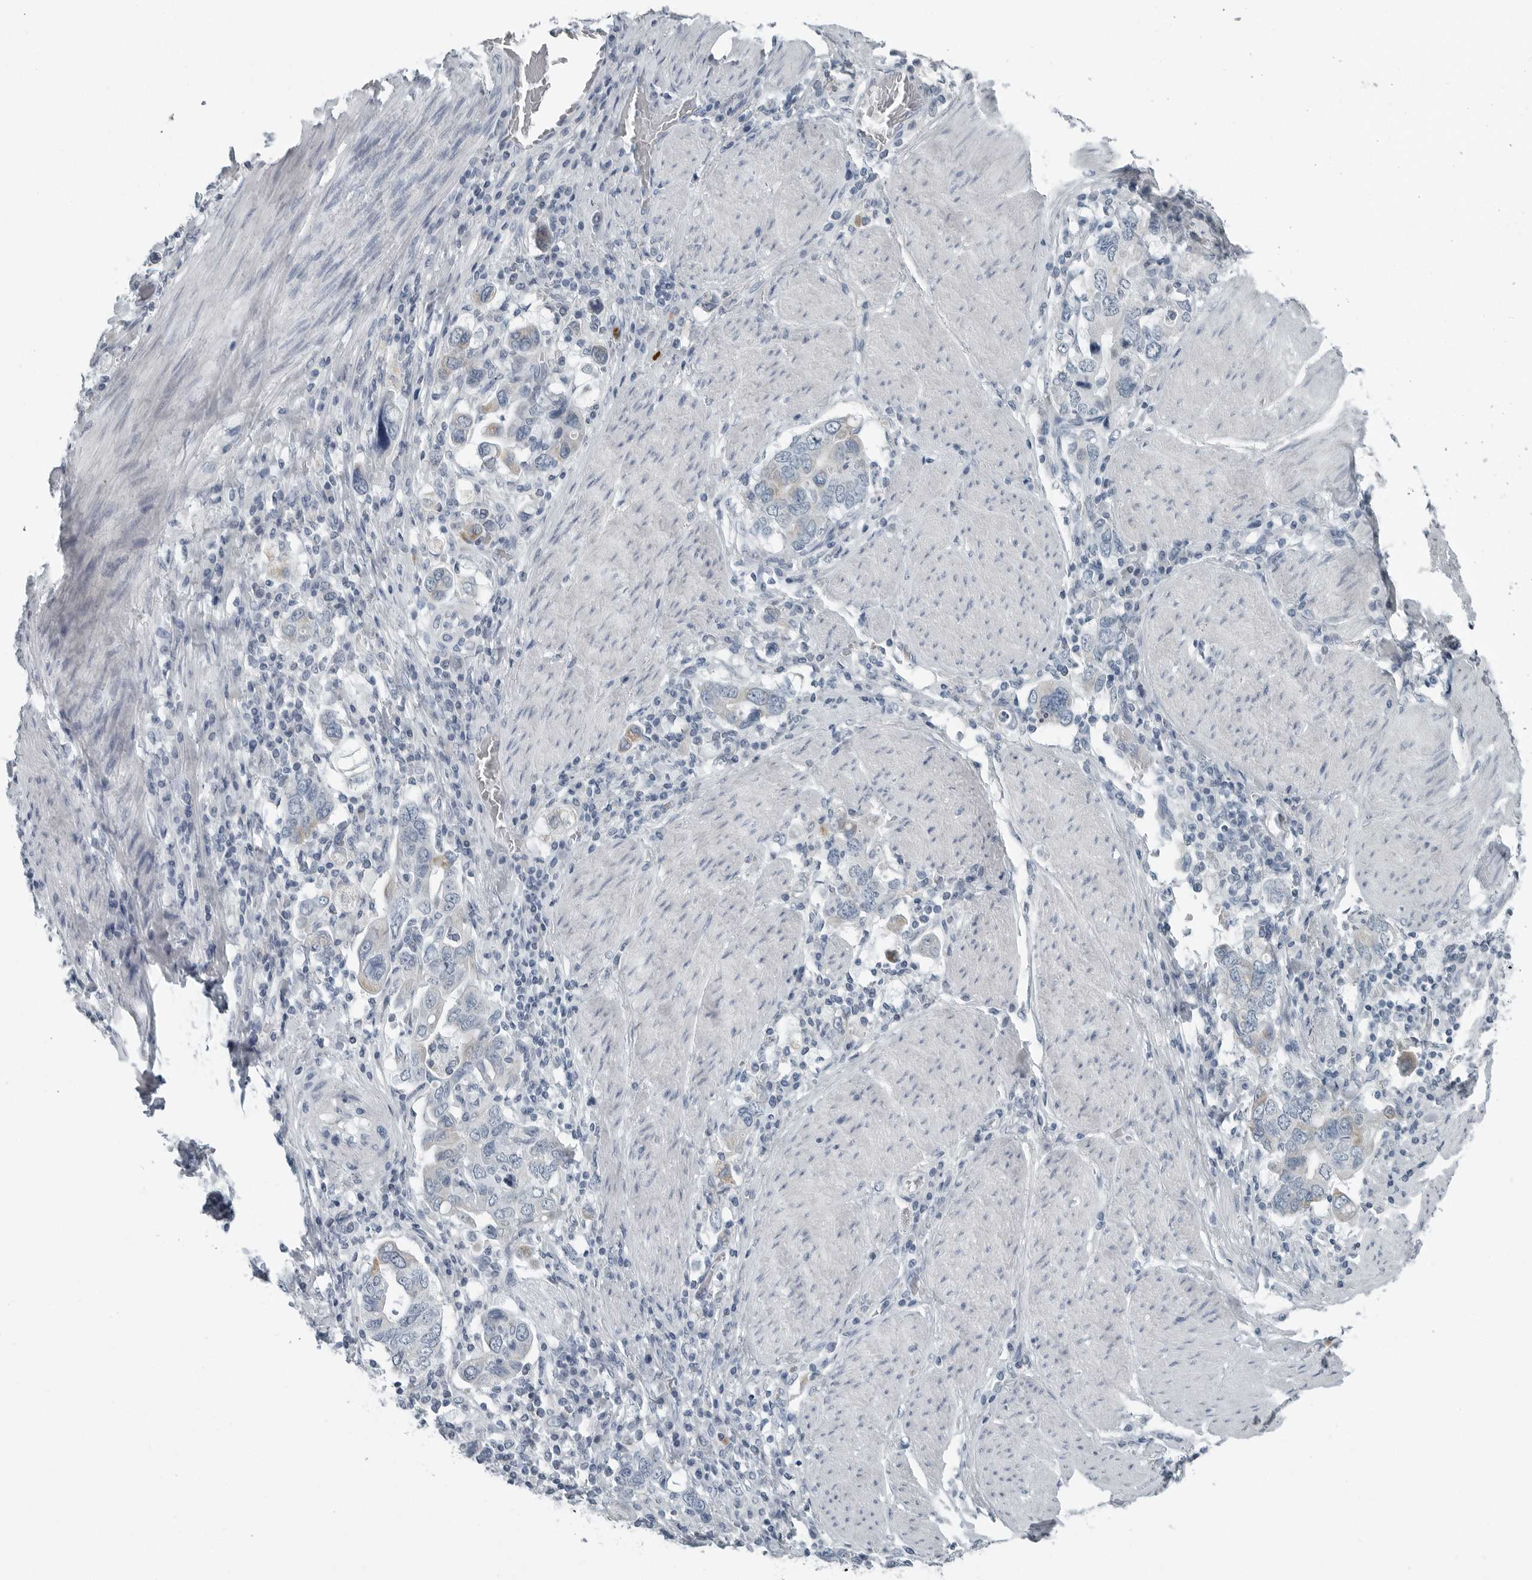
{"staining": {"intensity": "negative", "quantity": "none", "location": "none"}, "tissue": "stomach cancer", "cell_type": "Tumor cells", "image_type": "cancer", "snomed": [{"axis": "morphology", "description": "Adenocarcinoma, NOS"}, {"axis": "topography", "description": "Stomach, upper"}], "caption": "Immunohistochemistry (IHC) of human stomach cancer shows no positivity in tumor cells. (DAB (3,3'-diaminobenzidine) IHC visualized using brightfield microscopy, high magnification).", "gene": "ZPBP2", "patient": {"sex": "male", "age": 62}}